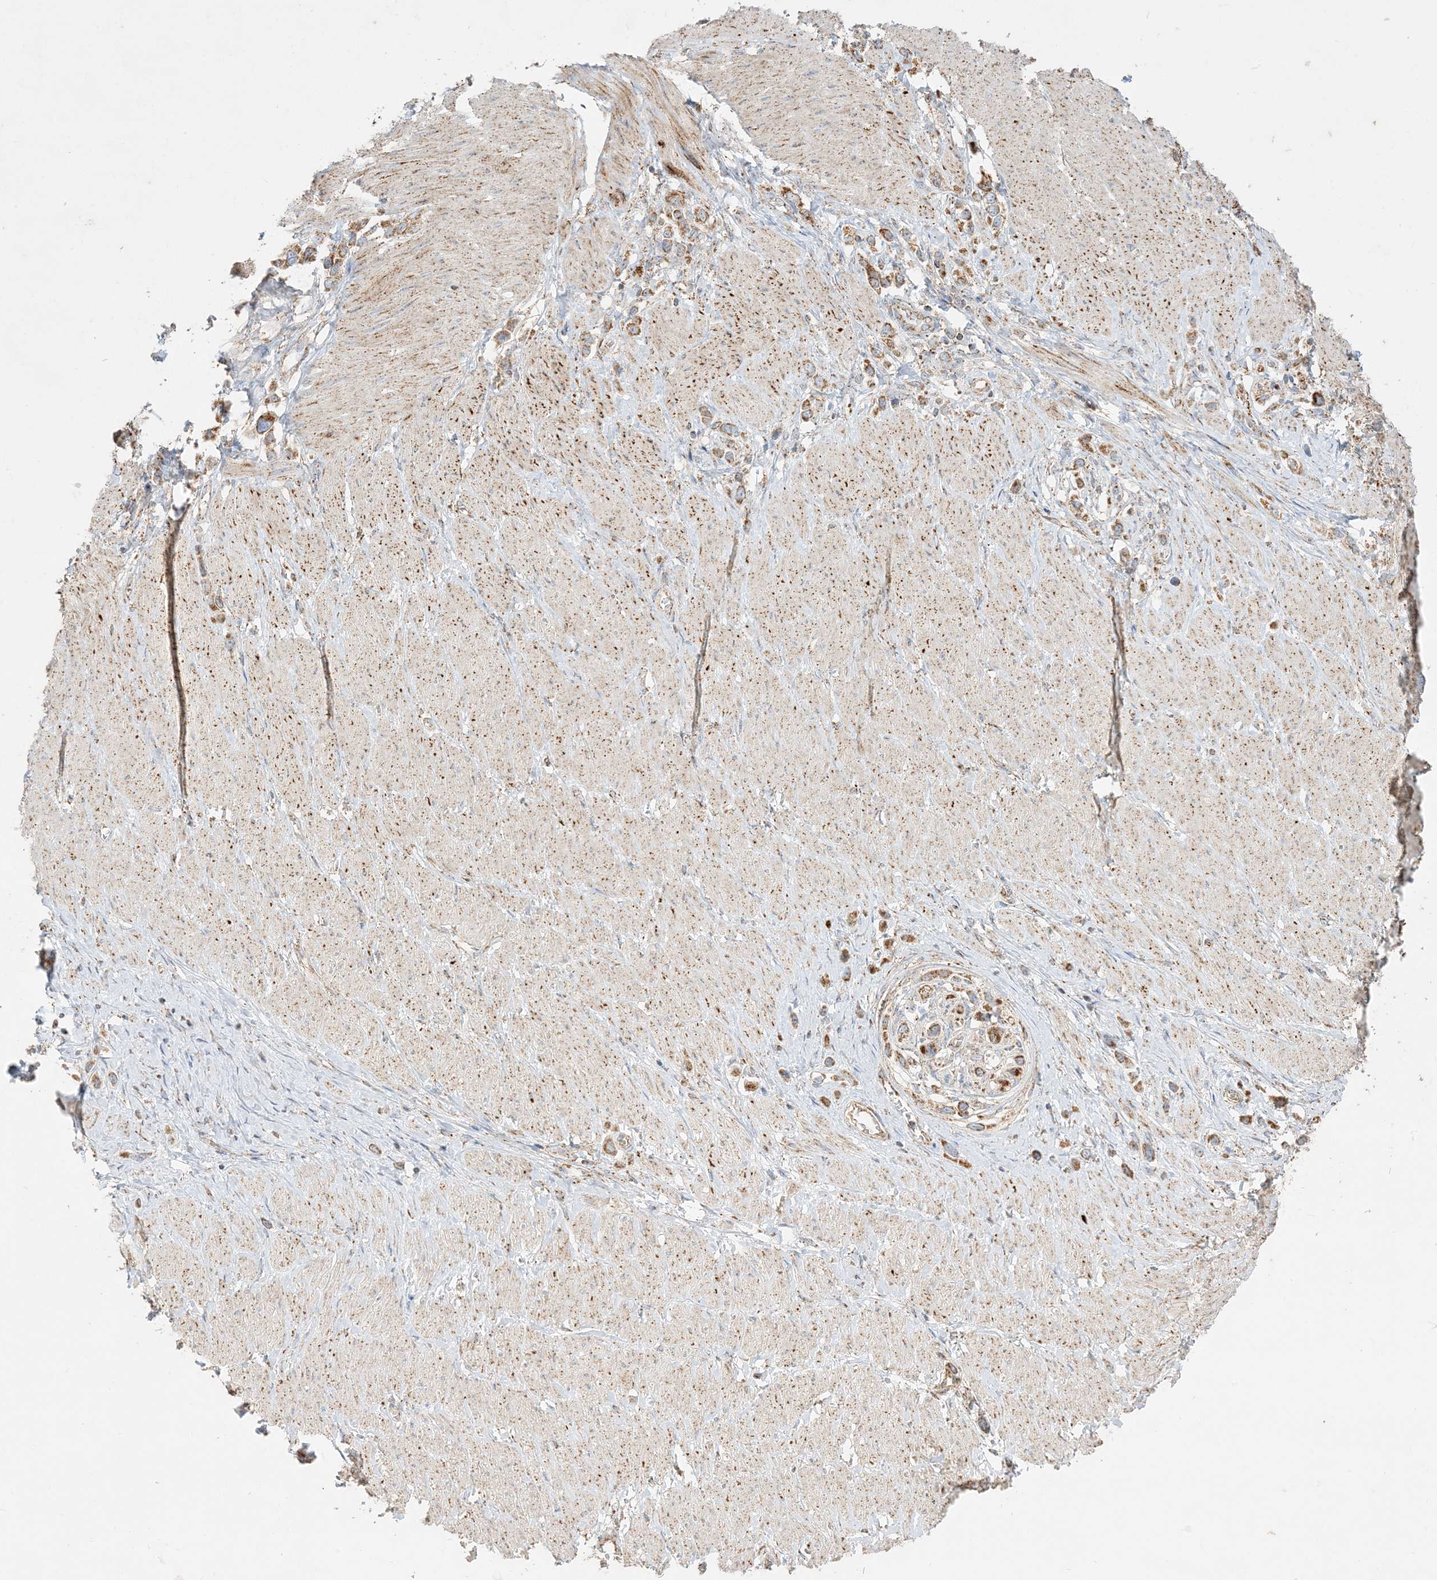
{"staining": {"intensity": "moderate", "quantity": ">75%", "location": "cytoplasmic/membranous"}, "tissue": "stomach cancer", "cell_type": "Tumor cells", "image_type": "cancer", "snomed": [{"axis": "morphology", "description": "Normal tissue, NOS"}, {"axis": "morphology", "description": "Adenocarcinoma, NOS"}, {"axis": "topography", "description": "Stomach, upper"}, {"axis": "topography", "description": "Stomach"}], "caption": "Tumor cells demonstrate medium levels of moderate cytoplasmic/membranous staining in approximately >75% of cells in stomach cancer.", "gene": "NDUFAF3", "patient": {"sex": "female", "age": 65}}